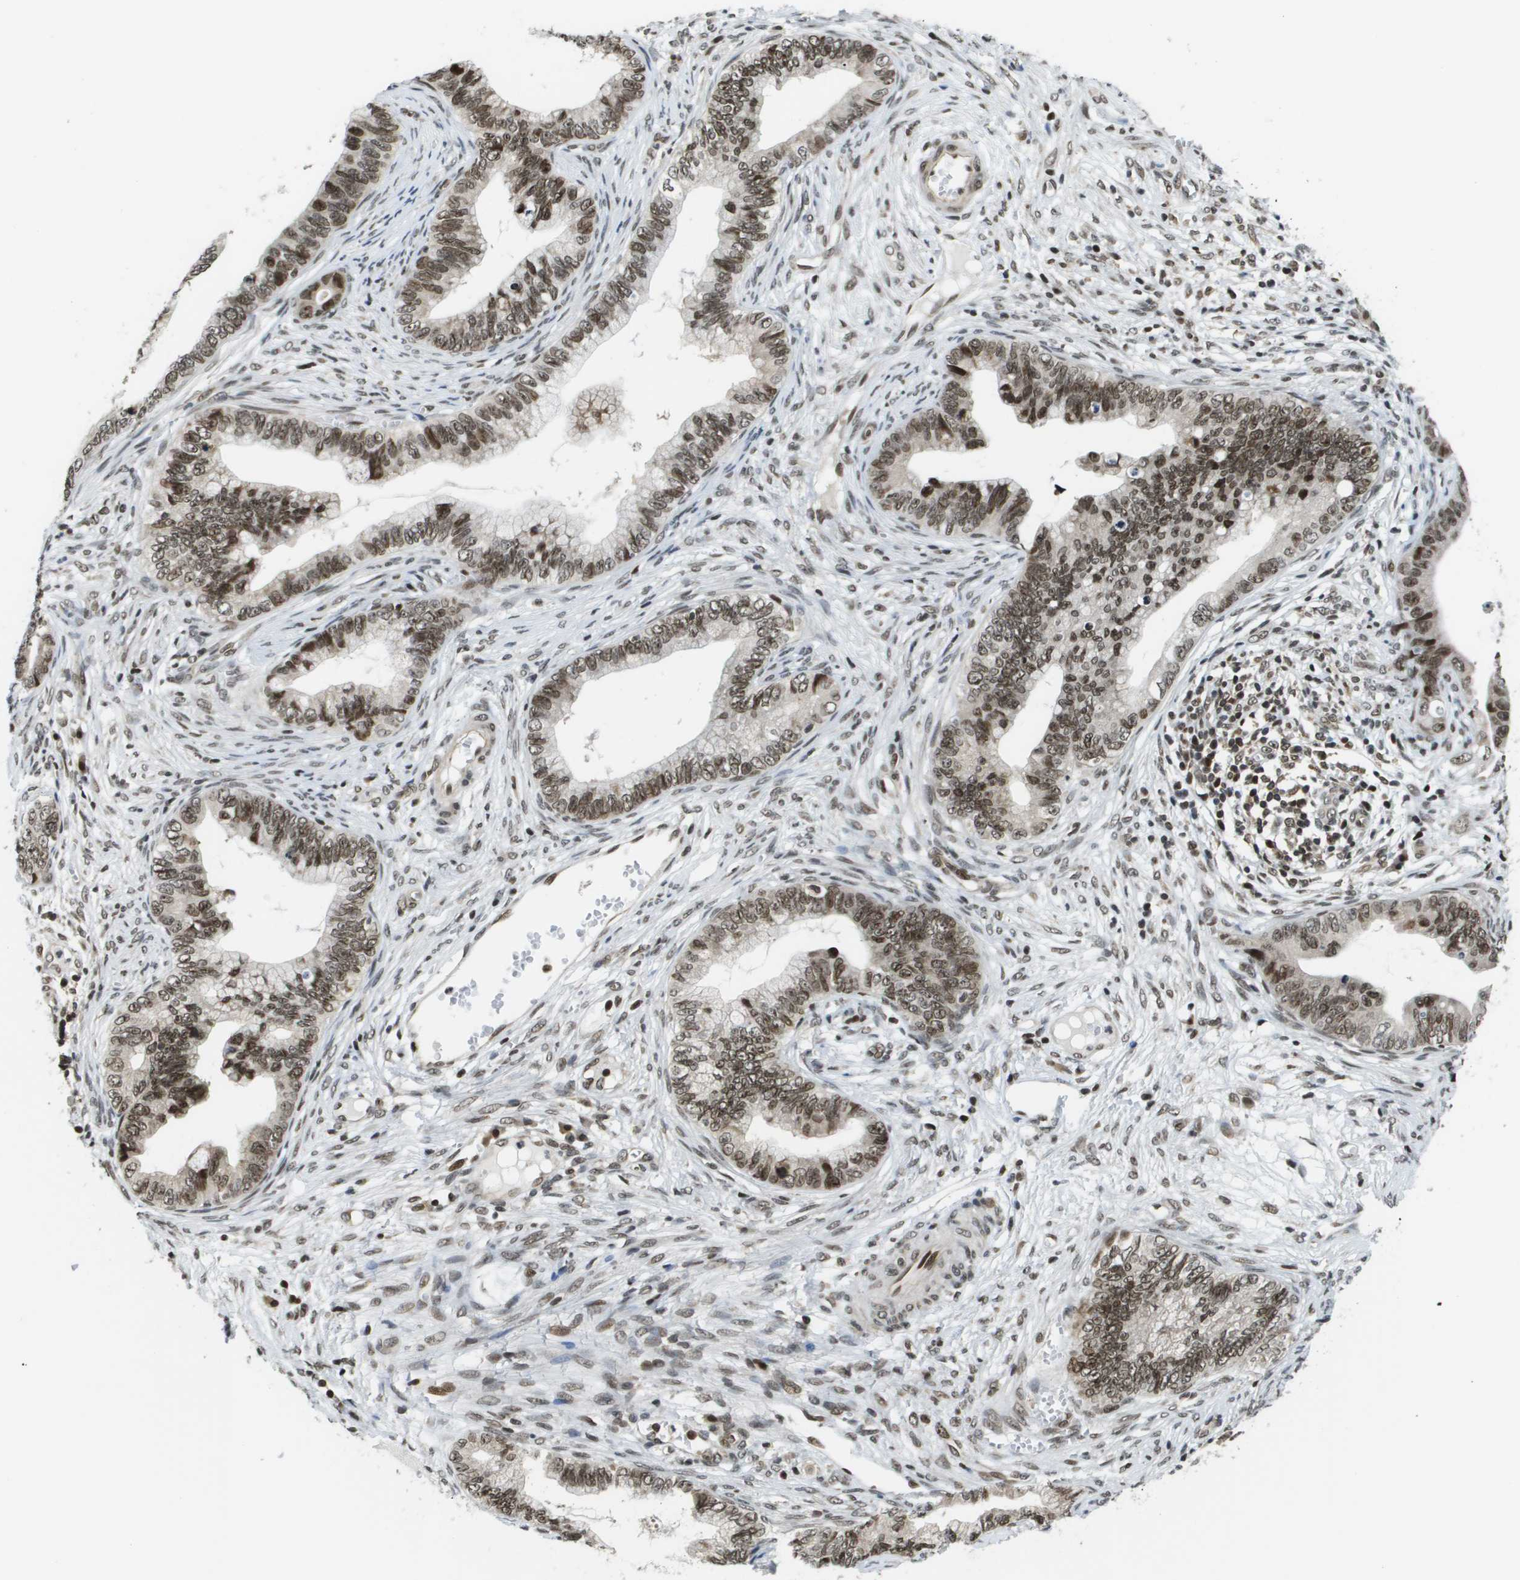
{"staining": {"intensity": "moderate", "quantity": ">75%", "location": "nuclear"}, "tissue": "cervical cancer", "cell_type": "Tumor cells", "image_type": "cancer", "snomed": [{"axis": "morphology", "description": "Adenocarcinoma, NOS"}, {"axis": "topography", "description": "Cervix"}], "caption": "Moderate nuclear expression for a protein is appreciated in approximately >75% of tumor cells of adenocarcinoma (cervical) using immunohistochemistry.", "gene": "RECQL4", "patient": {"sex": "female", "age": 44}}